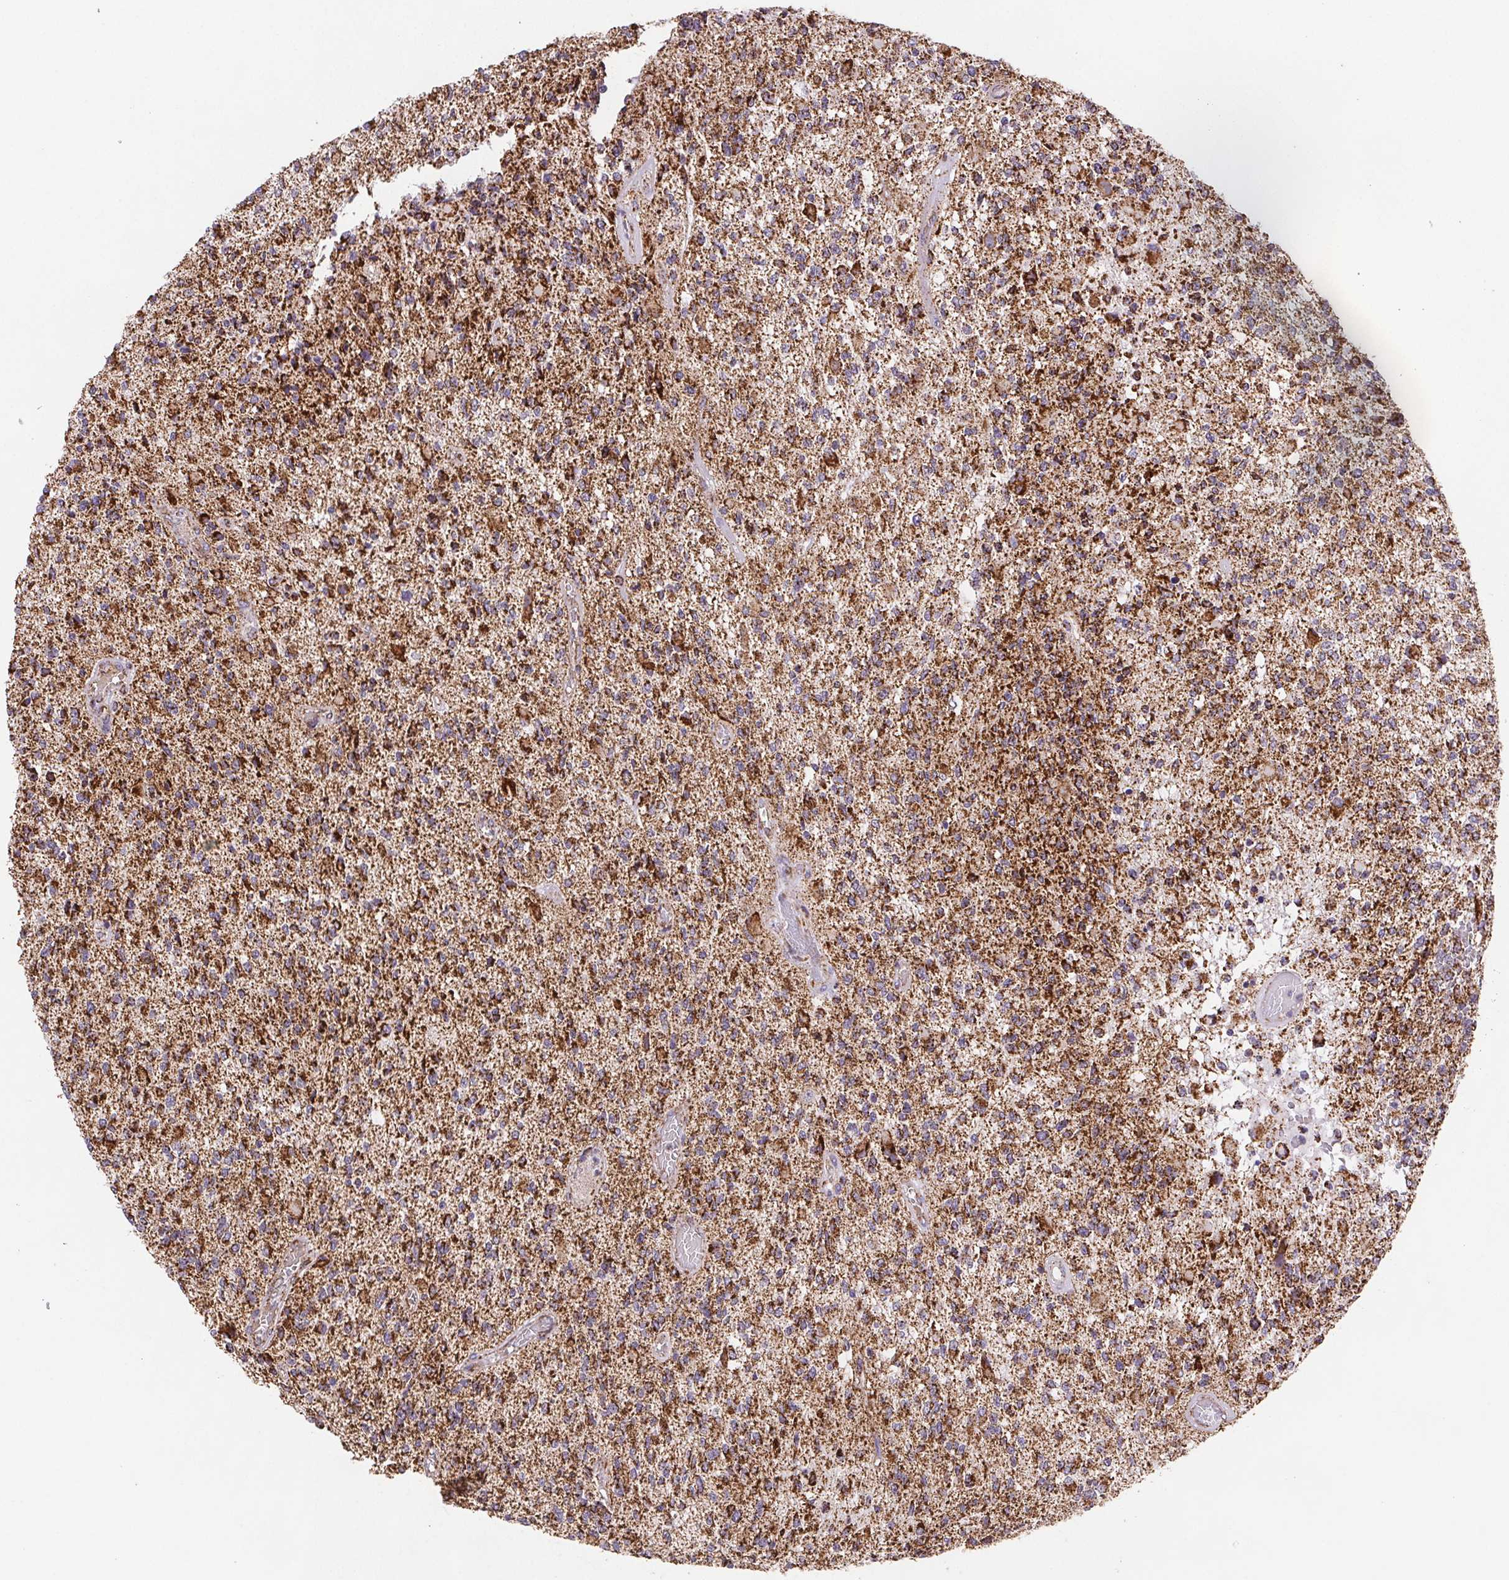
{"staining": {"intensity": "strong", "quantity": ">75%", "location": "cytoplasmic/membranous"}, "tissue": "glioma", "cell_type": "Tumor cells", "image_type": "cancer", "snomed": [{"axis": "morphology", "description": "Glioma, malignant, High grade"}, {"axis": "topography", "description": "Brain"}], "caption": "This image displays immunohistochemistry staining of malignant glioma (high-grade), with high strong cytoplasmic/membranous staining in approximately >75% of tumor cells.", "gene": "NIPSNAP2", "patient": {"sex": "female", "age": 63}}